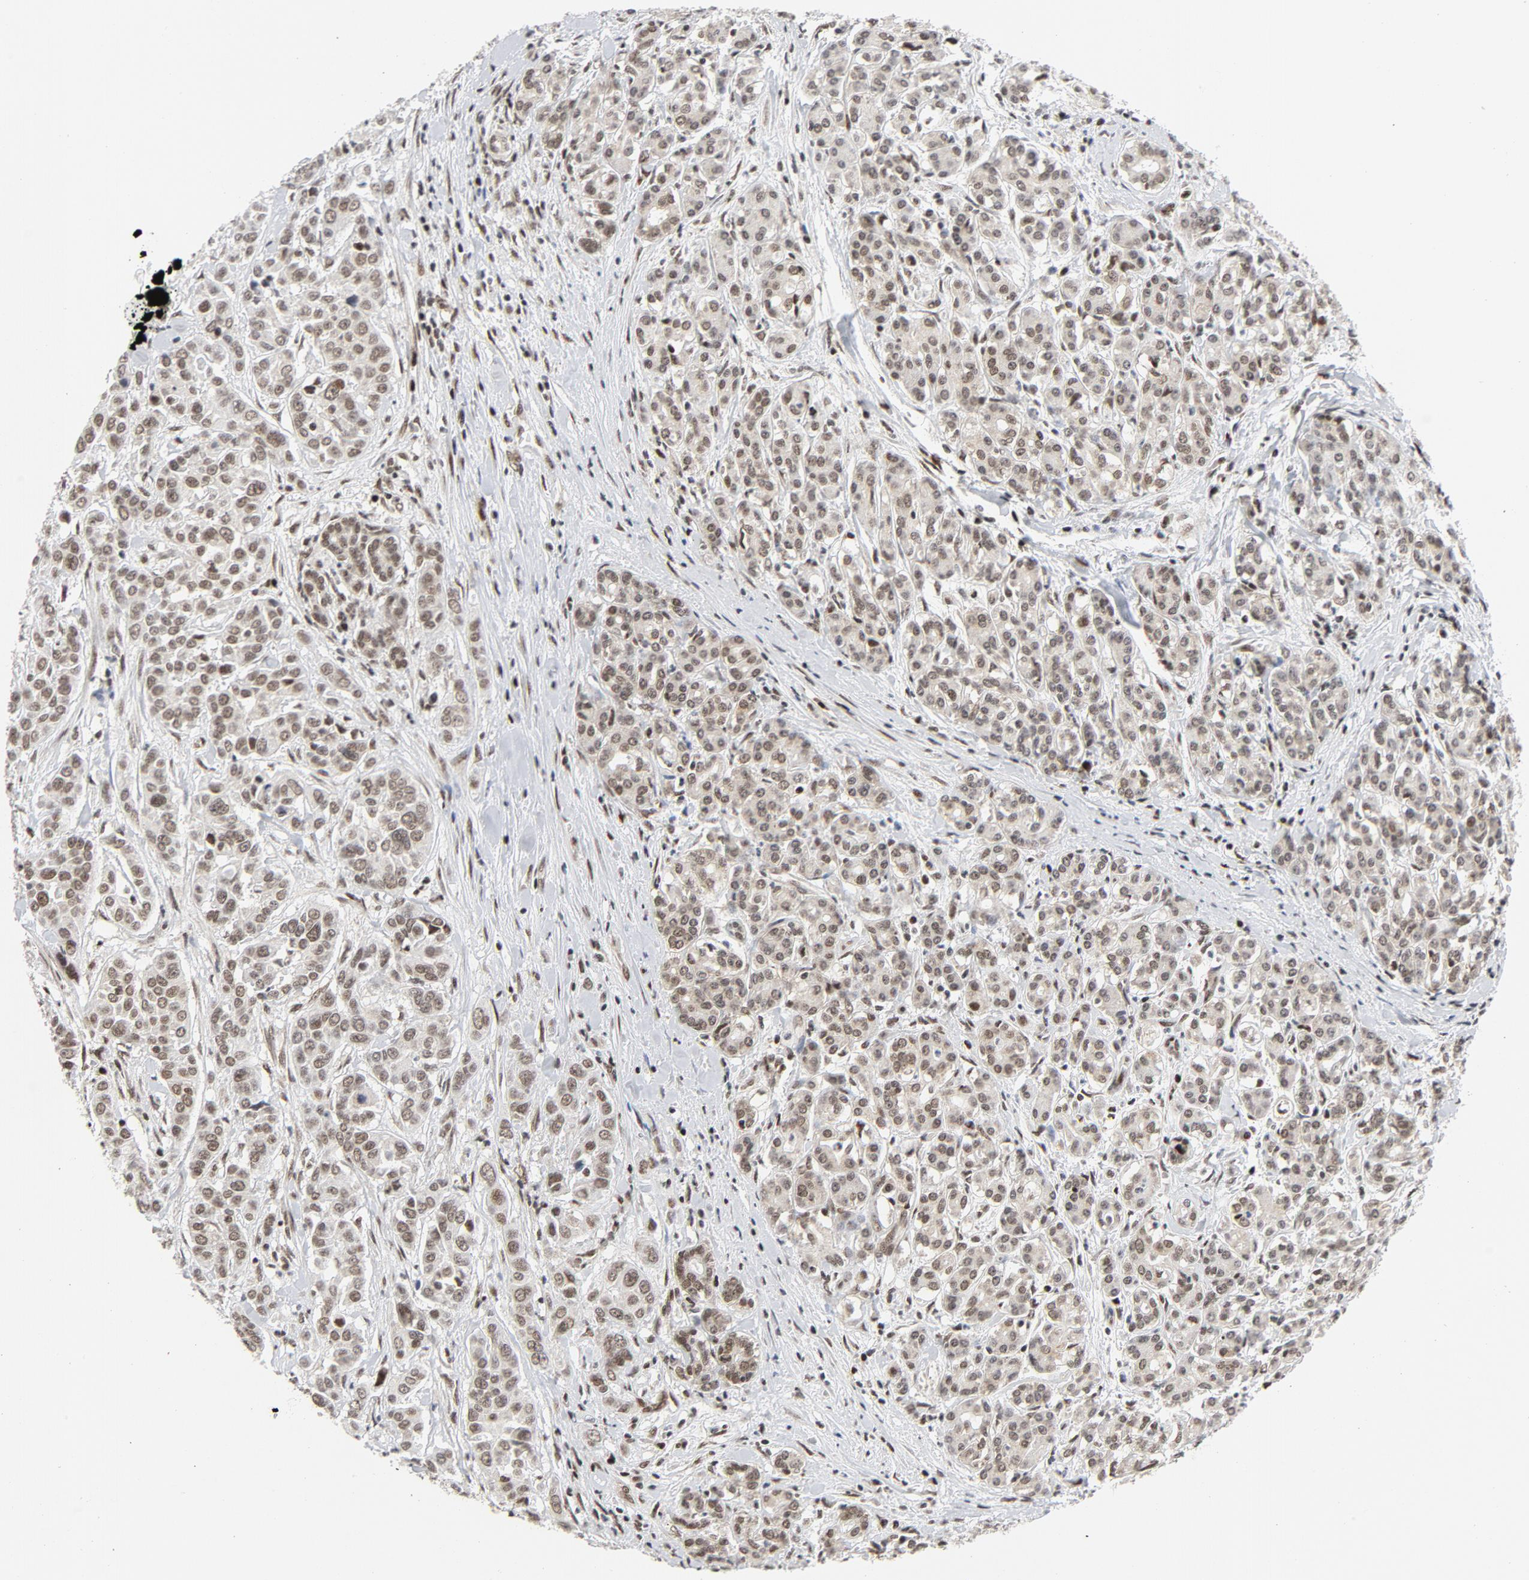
{"staining": {"intensity": "weak", "quantity": ">75%", "location": "nuclear"}, "tissue": "pancreatic cancer", "cell_type": "Tumor cells", "image_type": "cancer", "snomed": [{"axis": "morphology", "description": "Adenocarcinoma, NOS"}, {"axis": "topography", "description": "Pancreas"}], "caption": "DAB immunohistochemical staining of human adenocarcinoma (pancreatic) displays weak nuclear protein positivity in approximately >75% of tumor cells.", "gene": "ERCC1", "patient": {"sex": "female", "age": 52}}